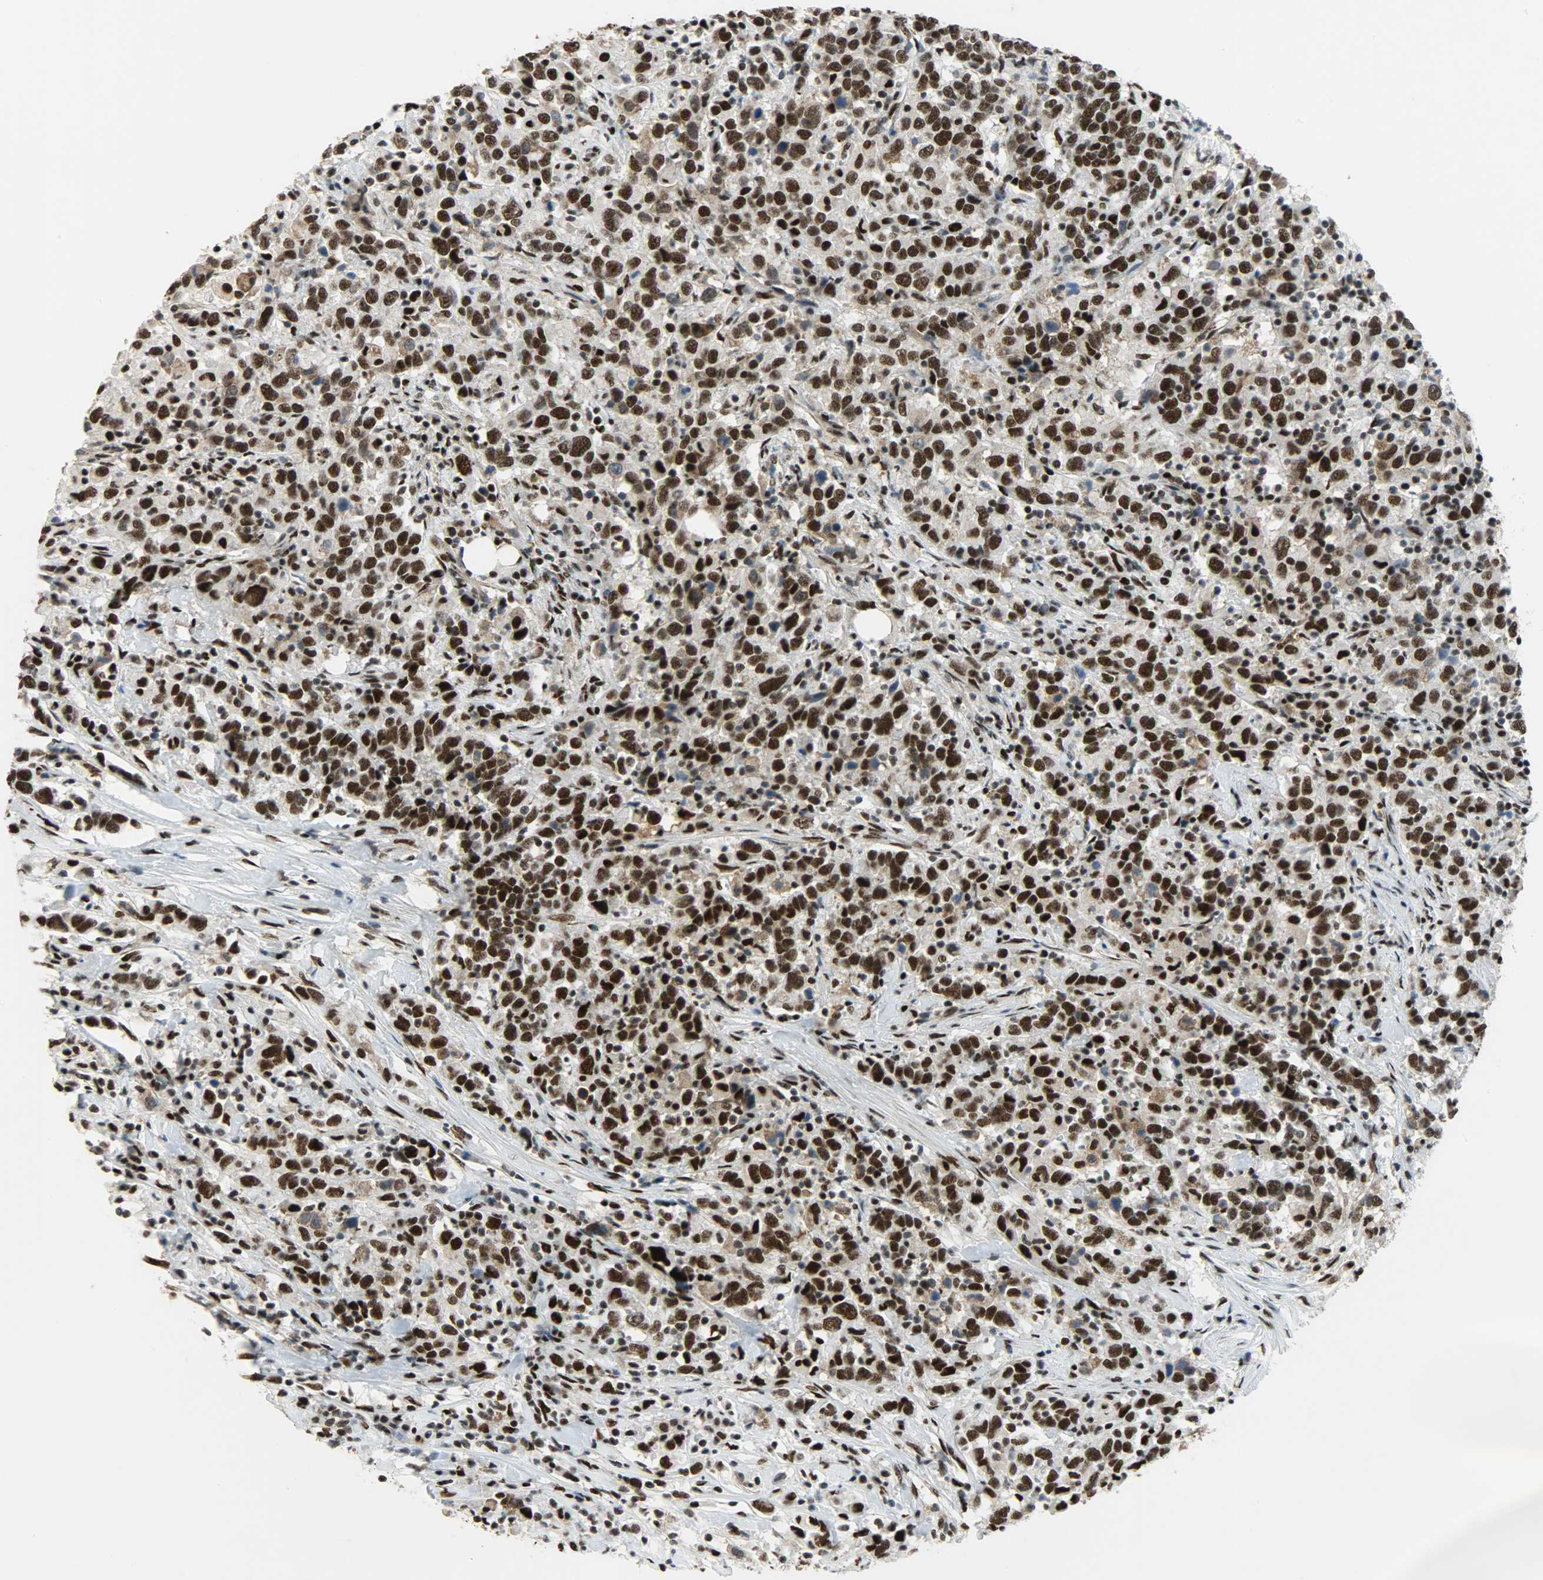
{"staining": {"intensity": "strong", "quantity": ">75%", "location": "nuclear"}, "tissue": "urothelial cancer", "cell_type": "Tumor cells", "image_type": "cancer", "snomed": [{"axis": "morphology", "description": "Urothelial carcinoma, High grade"}, {"axis": "topography", "description": "Urinary bladder"}], "caption": "Immunohistochemical staining of urothelial cancer exhibits strong nuclear protein expression in about >75% of tumor cells.", "gene": "SSB", "patient": {"sex": "male", "age": 61}}